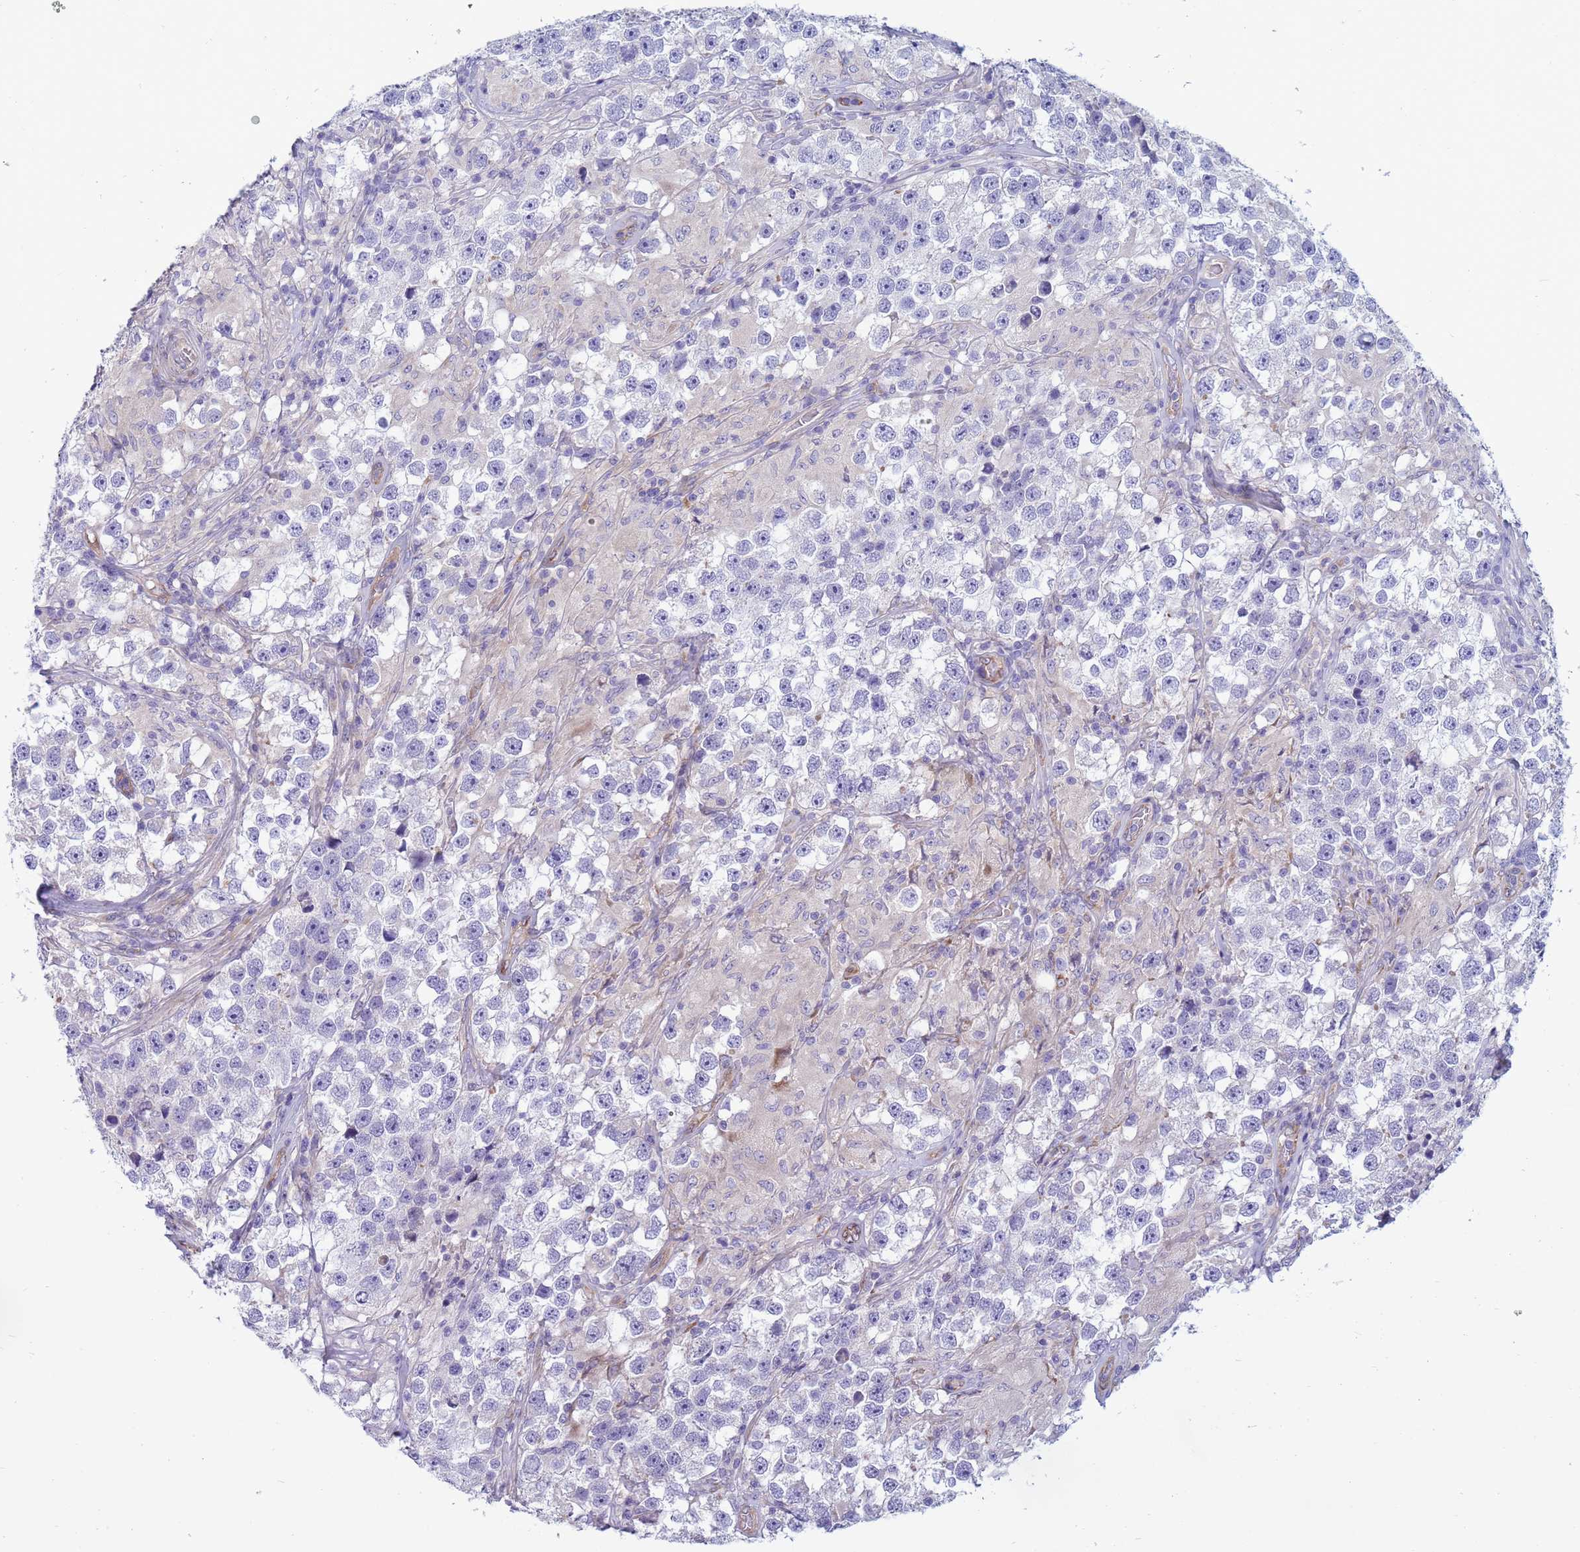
{"staining": {"intensity": "negative", "quantity": "none", "location": "none"}, "tissue": "testis cancer", "cell_type": "Tumor cells", "image_type": "cancer", "snomed": [{"axis": "morphology", "description": "Seminoma, NOS"}, {"axis": "topography", "description": "Testis"}], "caption": "The image exhibits no significant expression in tumor cells of testis seminoma.", "gene": "TRPC6", "patient": {"sex": "male", "age": 46}}